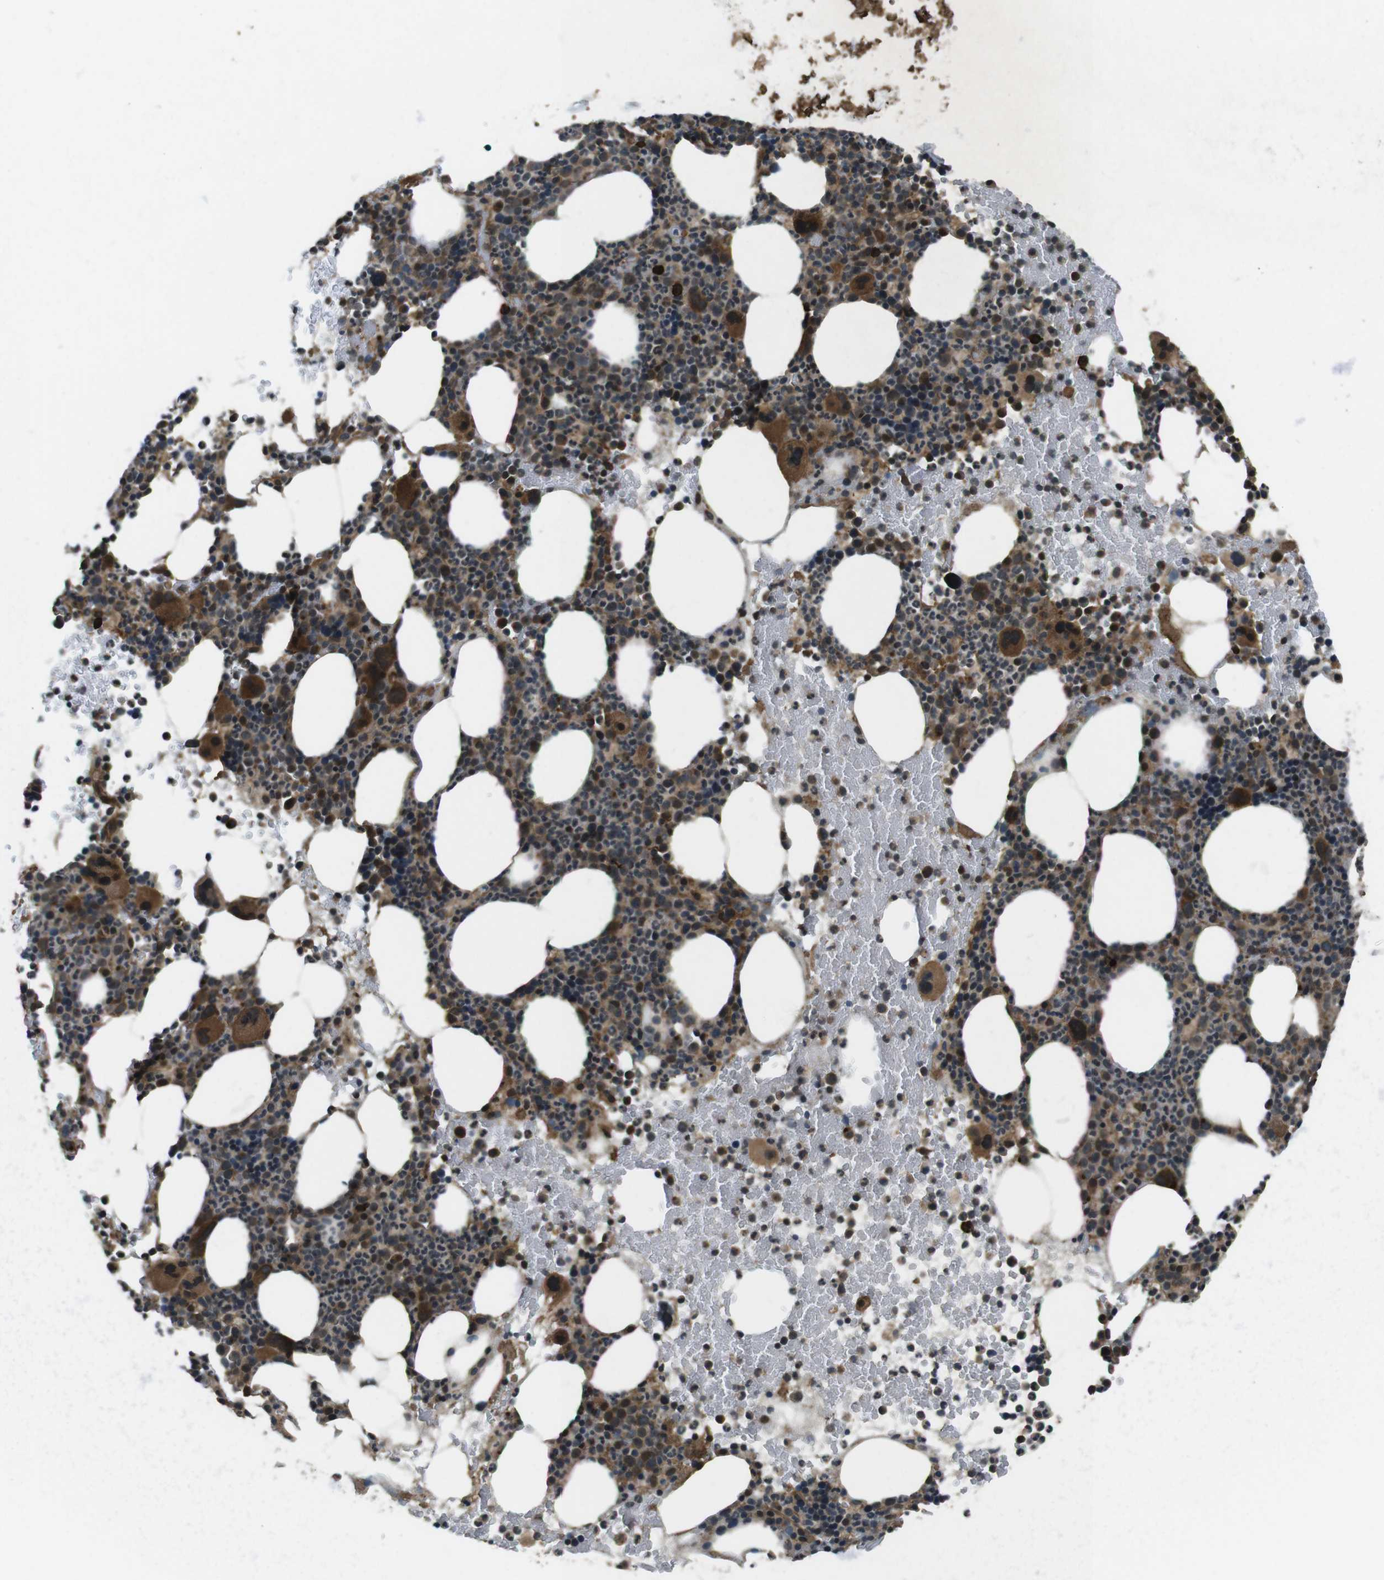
{"staining": {"intensity": "moderate", "quantity": "25%-75%", "location": "cytoplasmic/membranous,nuclear"}, "tissue": "bone marrow", "cell_type": "Hematopoietic cells", "image_type": "normal", "snomed": [{"axis": "morphology", "description": "Normal tissue, NOS"}, {"axis": "morphology", "description": "Inflammation, NOS"}, {"axis": "topography", "description": "Bone marrow"}], "caption": "Bone marrow stained with immunohistochemistry reveals moderate cytoplasmic/membranous,nuclear staining in approximately 25%-75% of hematopoietic cells. The staining was performed using DAB, with brown indicating positive protein expression. Nuclei are stained blue with hematoxylin.", "gene": "TIAM2", "patient": {"sex": "male", "age": 73}}